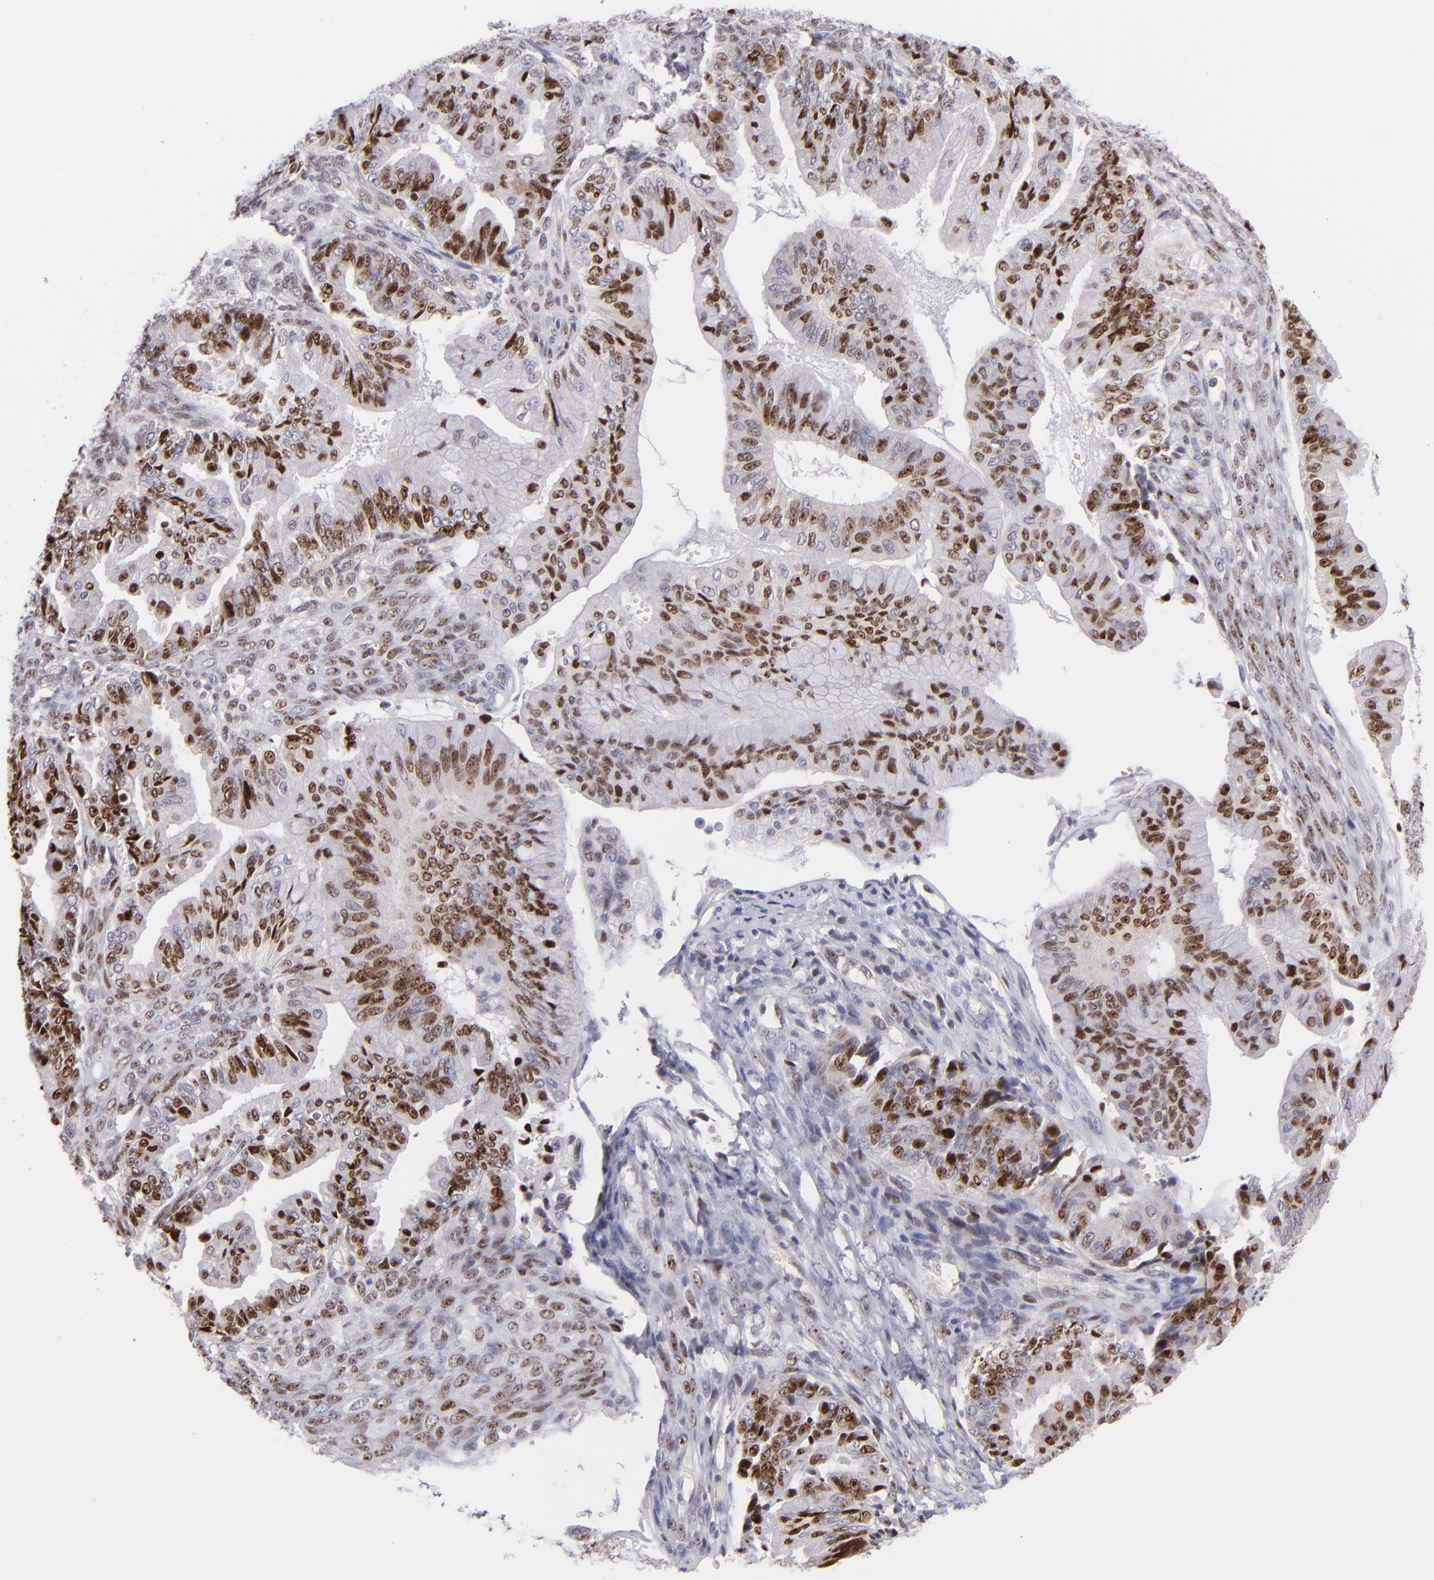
{"staining": {"intensity": "moderate", "quantity": ">75%", "location": "nuclear"}, "tissue": "ovarian cancer", "cell_type": "Tumor cells", "image_type": "cancer", "snomed": [{"axis": "morphology", "description": "Cystadenocarcinoma, mucinous, NOS"}, {"axis": "topography", "description": "Ovary"}], "caption": "Immunohistochemistry (DAB) staining of human ovarian mucinous cystadenocarcinoma demonstrates moderate nuclear protein staining in about >75% of tumor cells.", "gene": "POU2F1", "patient": {"sex": "female", "age": 36}}